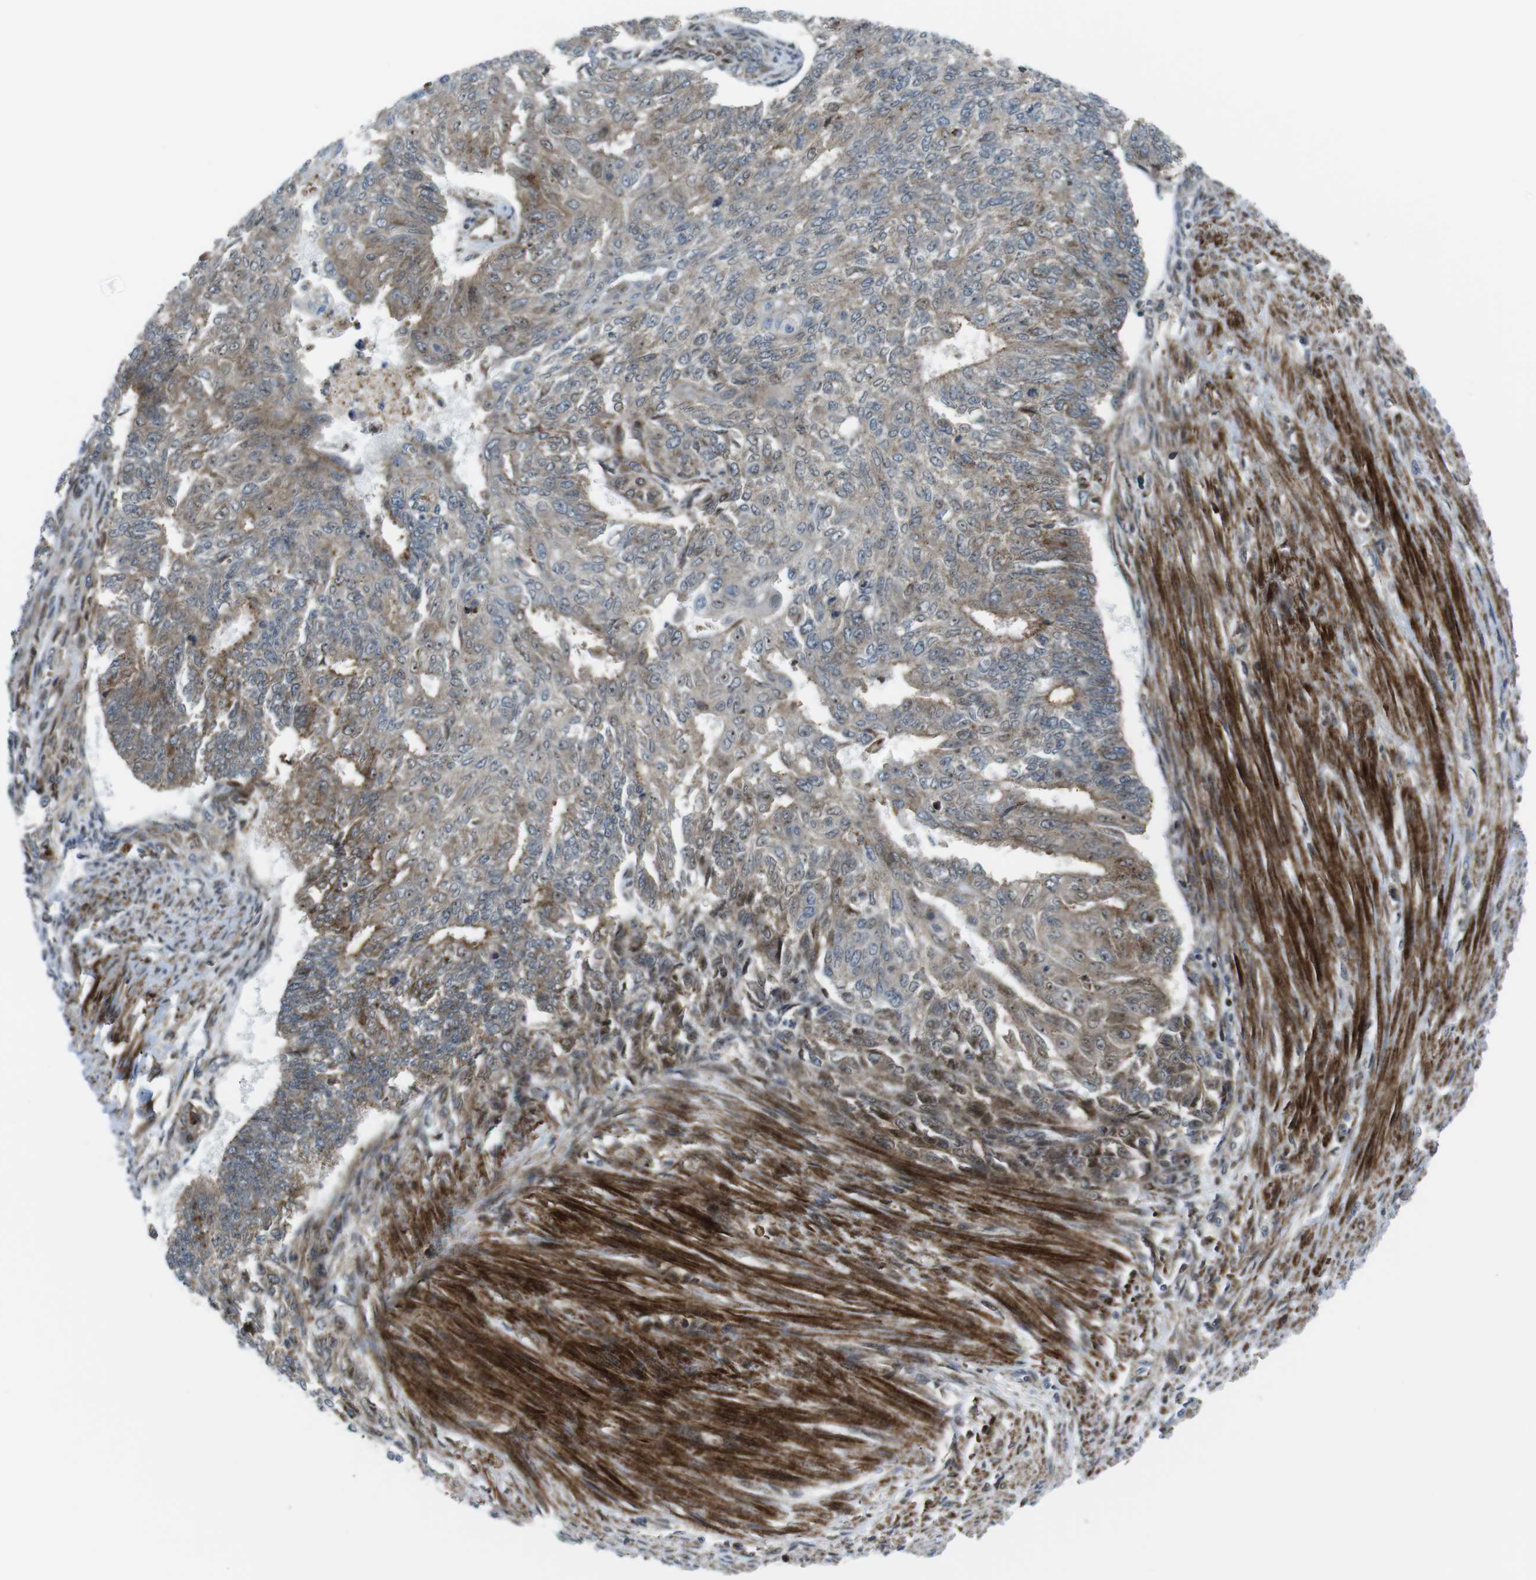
{"staining": {"intensity": "weak", "quantity": "25%-75%", "location": "cytoplasmic/membranous"}, "tissue": "endometrial cancer", "cell_type": "Tumor cells", "image_type": "cancer", "snomed": [{"axis": "morphology", "description": "Adenocarcinoma, NOS"}, {"axis": "topography", "description": "Endometrium"}], "caption": "Protein analysis of endometrial adenocarcinoma tissue exhibits weak cytoplasmic/membranous positivity in about 25%-75% of tumor cells.", "gene": "CUL7", "patient": {"sex": "female", "age": 32}}